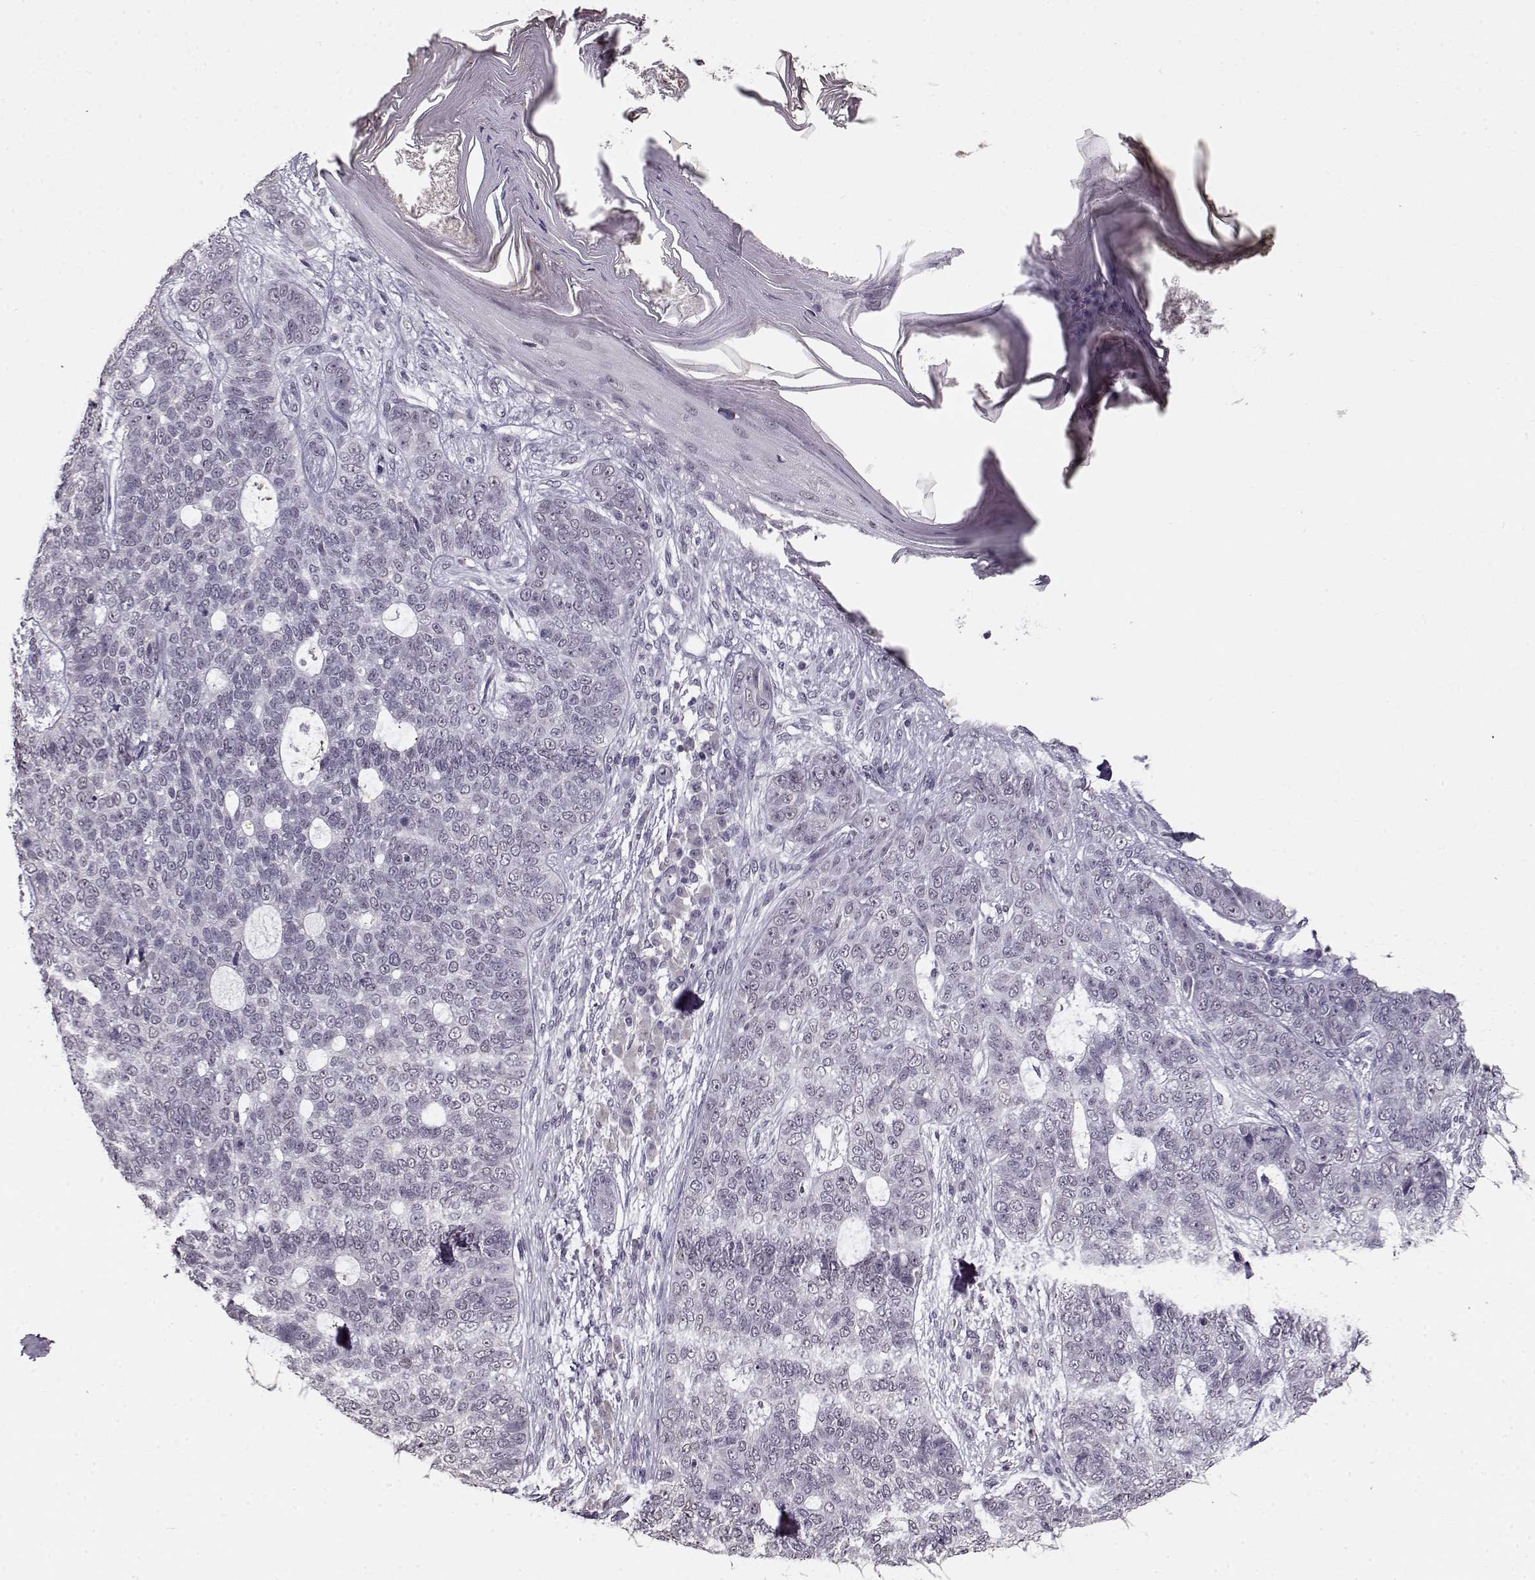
{"staining": {"intensity": "negative", "quantity": "none", "location": "none"}, "tissue": "skin cancer", "cell_type": "Tumor cells", "image_type": "cancer", "snomed": [{"axis": "morphology", "description": "Basal cell carcinoma"}, {"axis": "topography", "description": "Skin"}], "caption": "Immunohistochemistry of human skin cancer demonstrates no staining in tumor cells. The staining was performed using DAB to visualize the protein expression in brown, while the nuclei were stained in blue with hematoxylin (Magnification: 20x).", "gene": "RP1L1", "patient": {"sex": "female", "age": 69}}